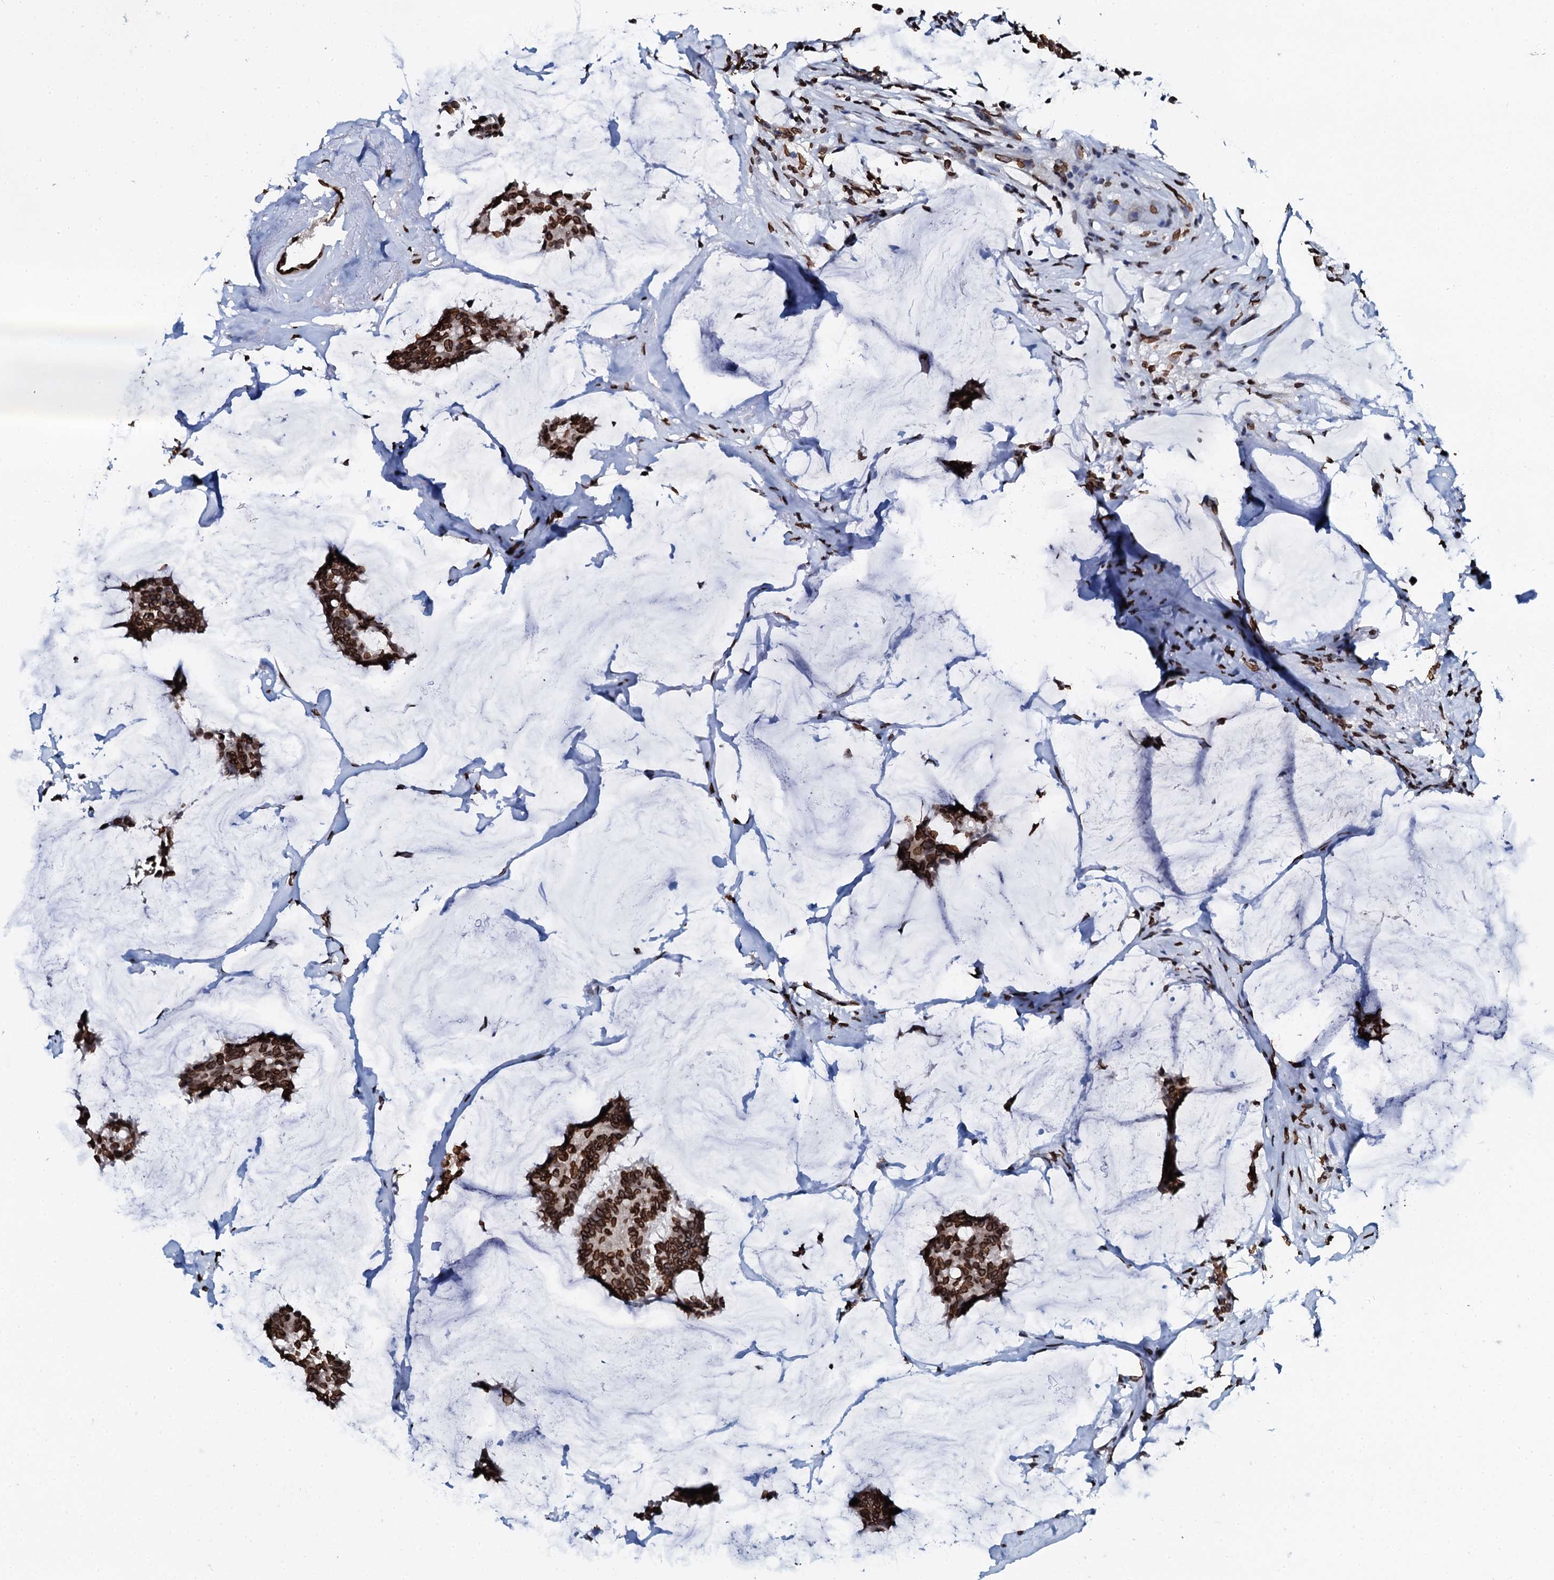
{"staining": {"intensity": "strong", "quantity": ">75%", "location": "nuclear"}, "tissue": "breast cancer", "cell_type": "Tumor cells", "image_type": "cancer", "snomed": [{"axis": "morphology", "description": "Duct carcinoma"}, {"axis": "topography", "description": "Breast"}], "caption": "Intraductal carcinoma (breast) stained for a protein (brown) reveals strong nuclear positive staining in about >75% of tumor cells.", "gene": "KATNAL2", "patient": {"sex": "female", "age": 93}}